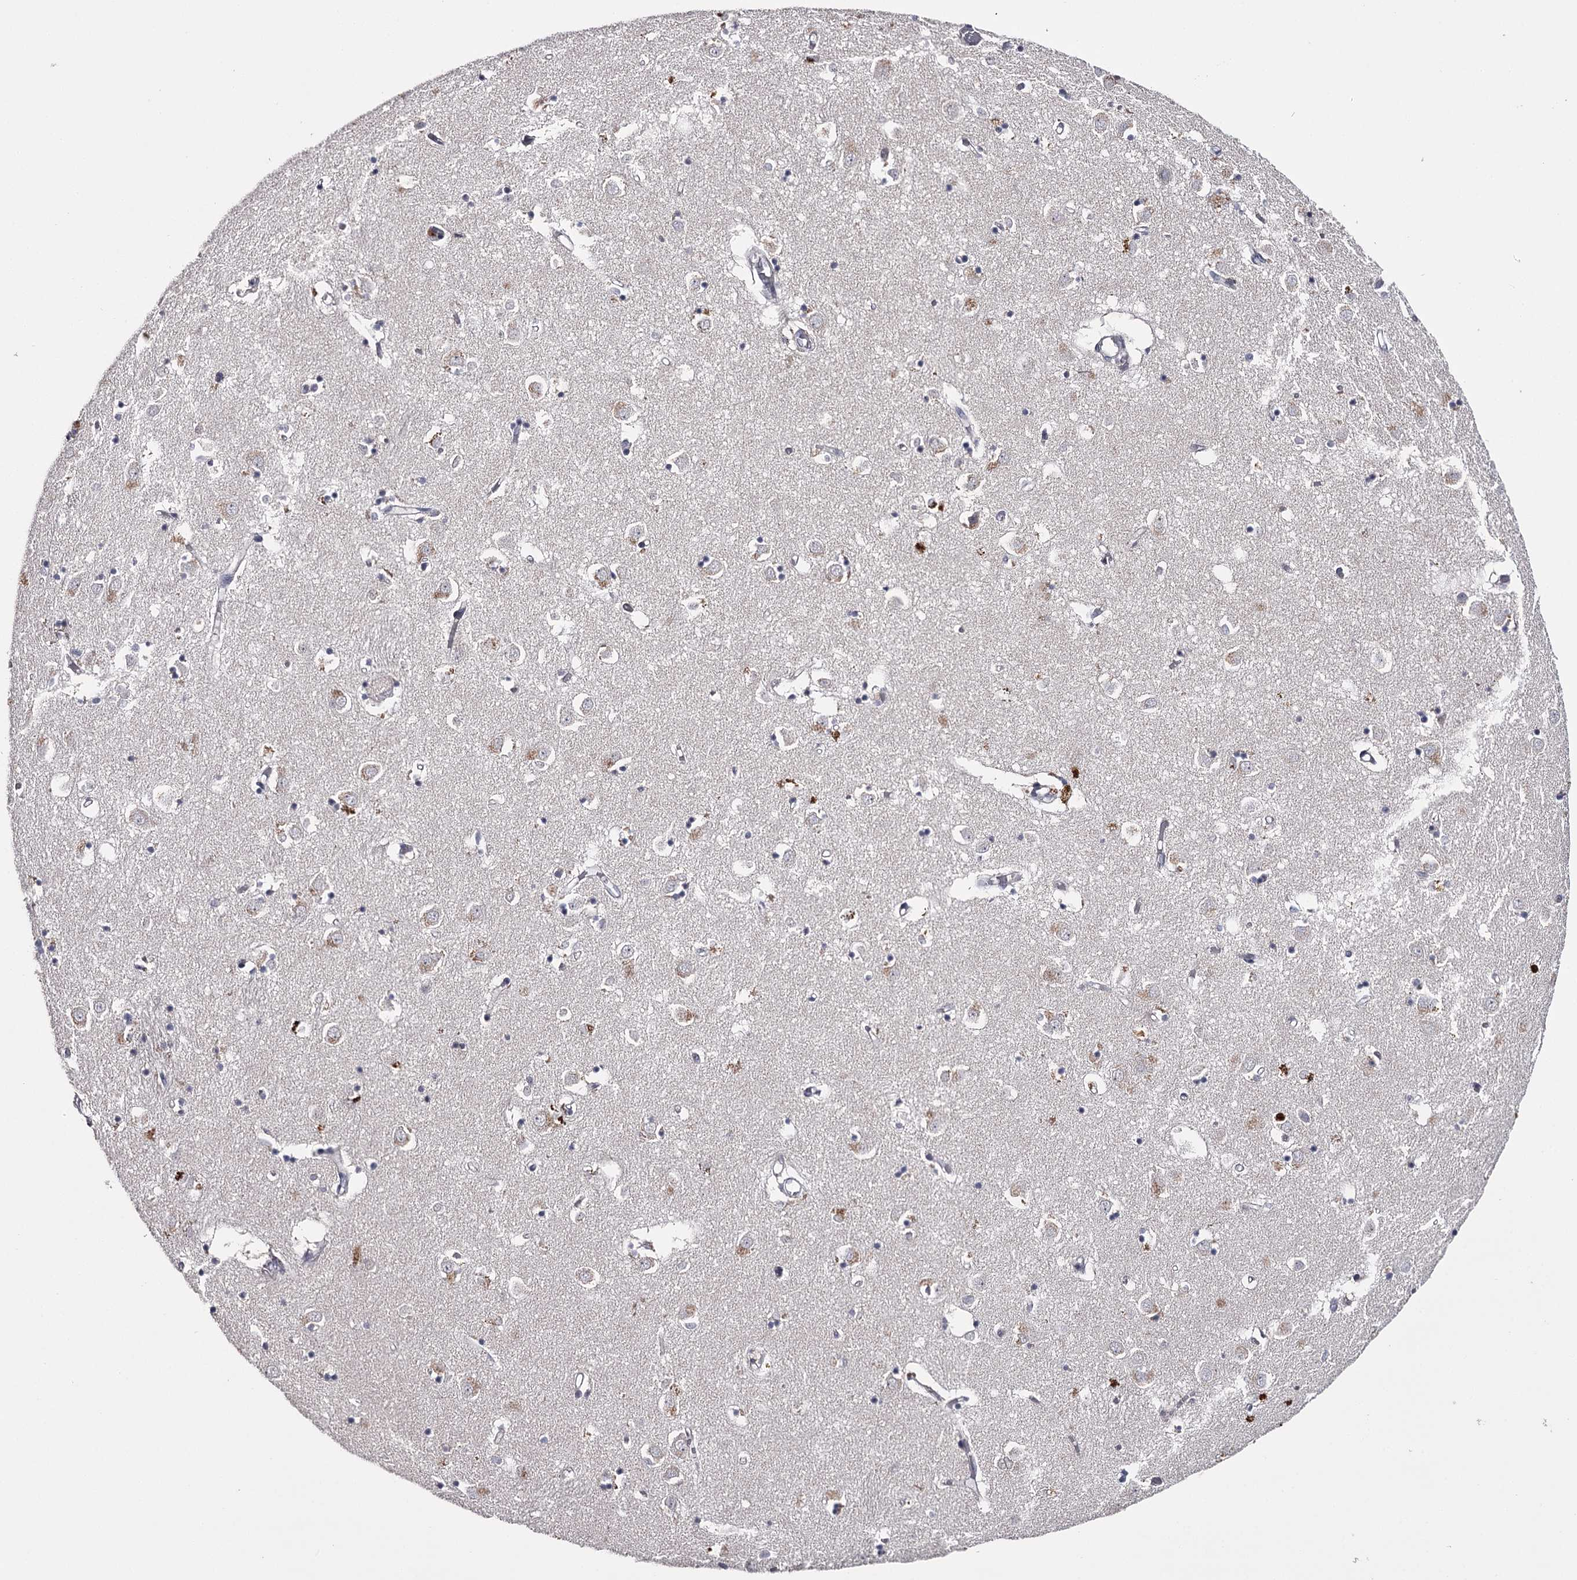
{"staining": {"intensity": "negative", "quantity": "none", "location": "none"}, "tissue": "caudate", "cell_type": "Glial cells", "image_type": "normal", "snomed": [{"axis": "morphology", "description": "Normal tissue, NOS"}, {"axis": "topography", "description": "Lateral ventricle wall"}], "caption": "High magnification brightfield microscopy of normal caudate stained with DAB (3,3'-diaminobenzidine) (brown) and counterstained with hematoxylin (blue): glial cells show no significant staining. (DAB (3,3'-diaminobenzidine) immunohistochemistry with hematoxylin counter stain).", "gene": "FDXACB1", "patient": {"sex": "male", "age": 70}}